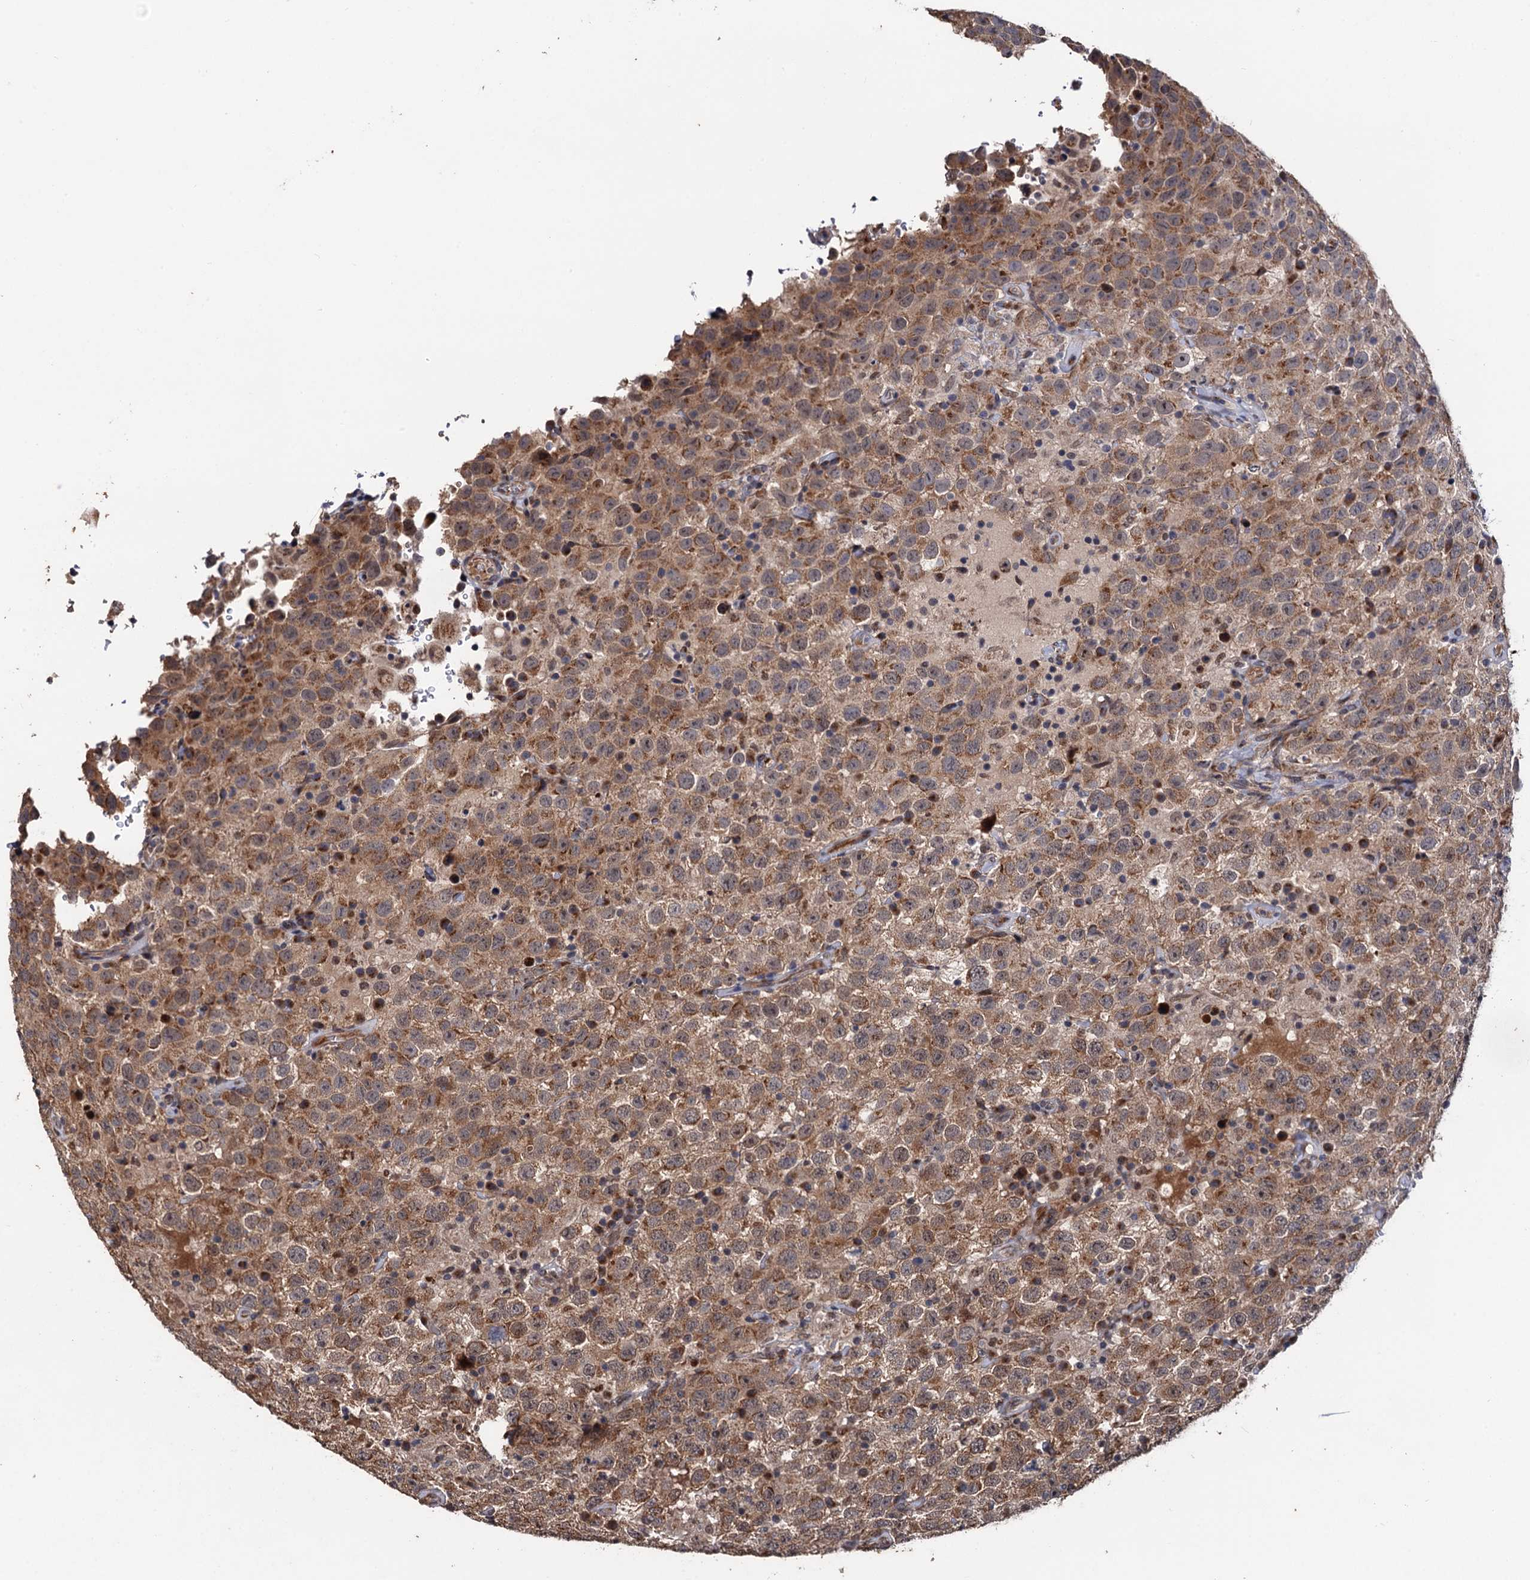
{"staining": {"intensity": "moderate", "quantity": ">75%", "location": "cytoplasmic/membranous,nuclear"}, "tissue": "testis cancer", "cell_type": "Tumor cells", "image_type": "cancer", "snomed": [{"axis": "morphology", "description": "Seminoma, NOS"}, {"axis": "topography", "description": "Testis"}], "caption": "Human seminoma (testis) stained for a protein (brown) reveals moderate cytoplasmic/membranous and nuclear positive positivity in about >75% of tumor cells.", "gene": "LRRC63", "patient": {"sex": "male", "age": 41}}